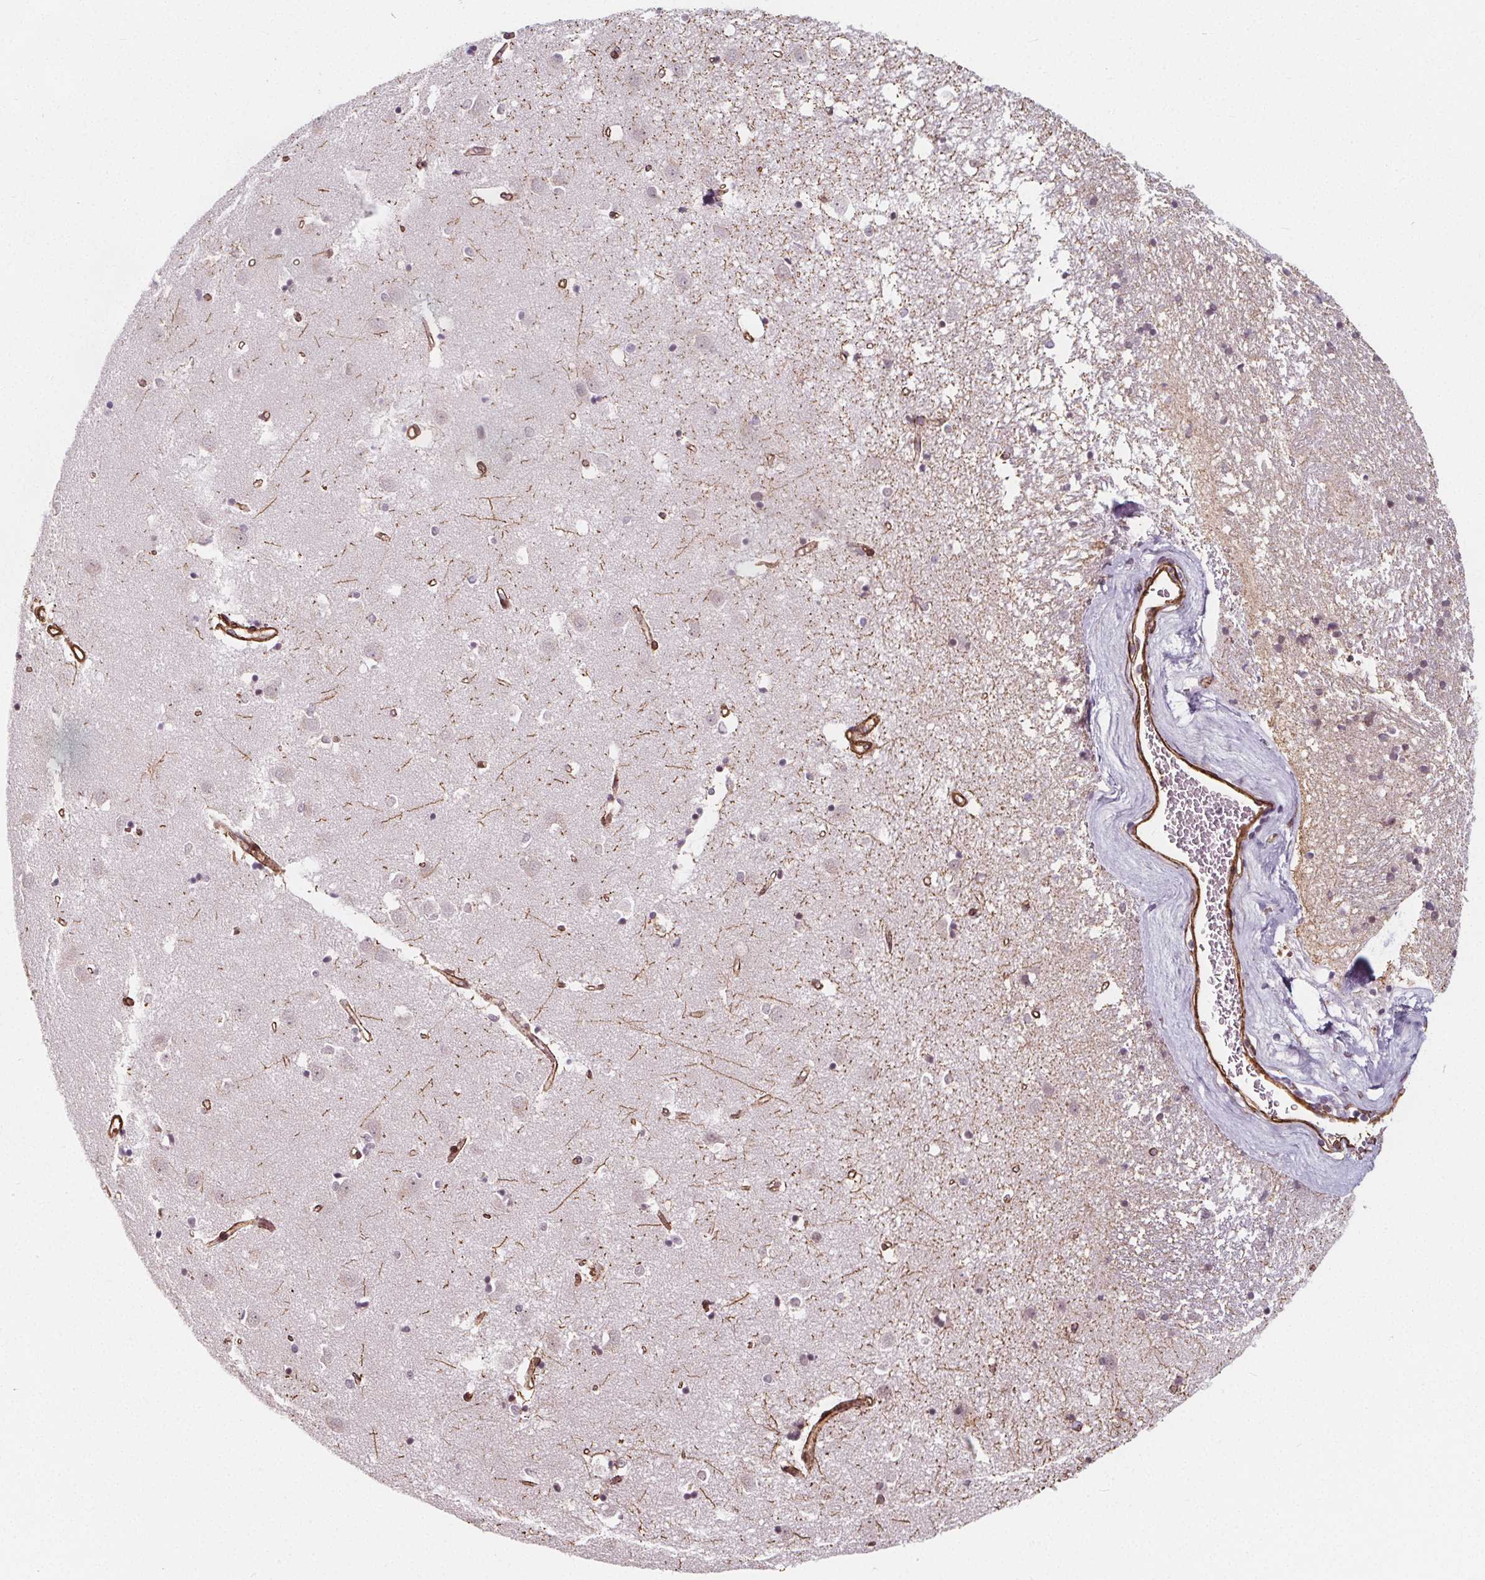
{"staining": {"intensity": "negative", "quantity": "none", "location": "none"}, "tissue": "caudate", "cell_type": "Glial cells", "image_type": "normal", "snomed": [{"axis": "morphology", "description": "Normal tissue, NOS"}, {"axis": "topography", "description": "Lateral ventricle wall"}], "caption": "DAB (3,3'-diaminobenzidine) immunohistochemical staining of benign human caudate demonstrates no significant staining in glial cells.", "gene": "HAS1", "patient": {"sex": "male", "age": 54}}